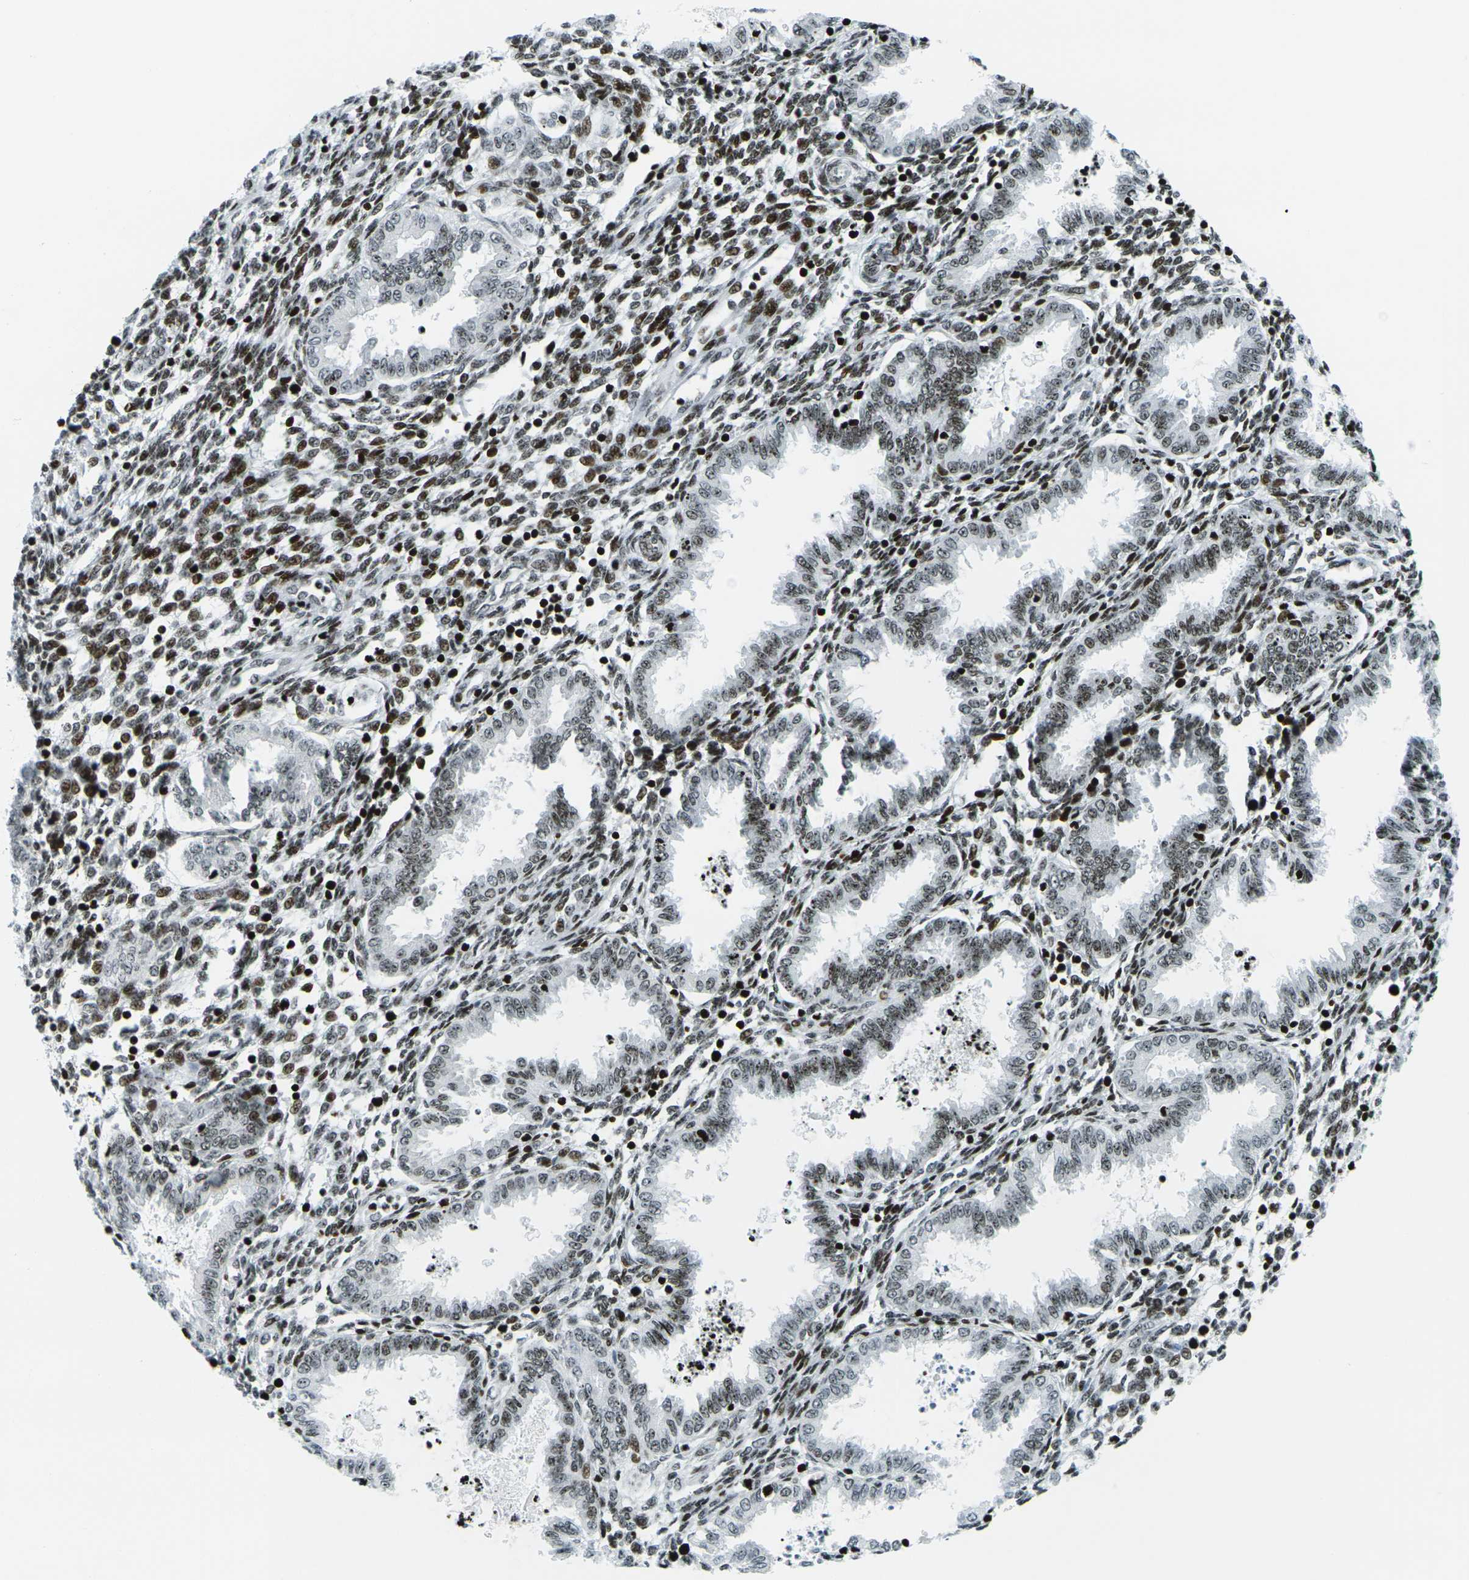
{"staining": {"intensity": "strong", "quantity": ">75%", "location": "nuclear"}, "tissue": "endometrium", "cell_type": "Cells in endometrial stroma", "image_type": "normal", "snomed": [{"axis": "morphology", "description": "Normal tissue, NOS"}, {"axis": "topography", "description": "Endometrium"}], "caption": "Brown immunohistochemical staining in normal endometrium exhibits strong nuclear expression in about >75% of cells in endometrial stroma.", "gene": "H3", "patient": {"sex": "female", "age": 33}}